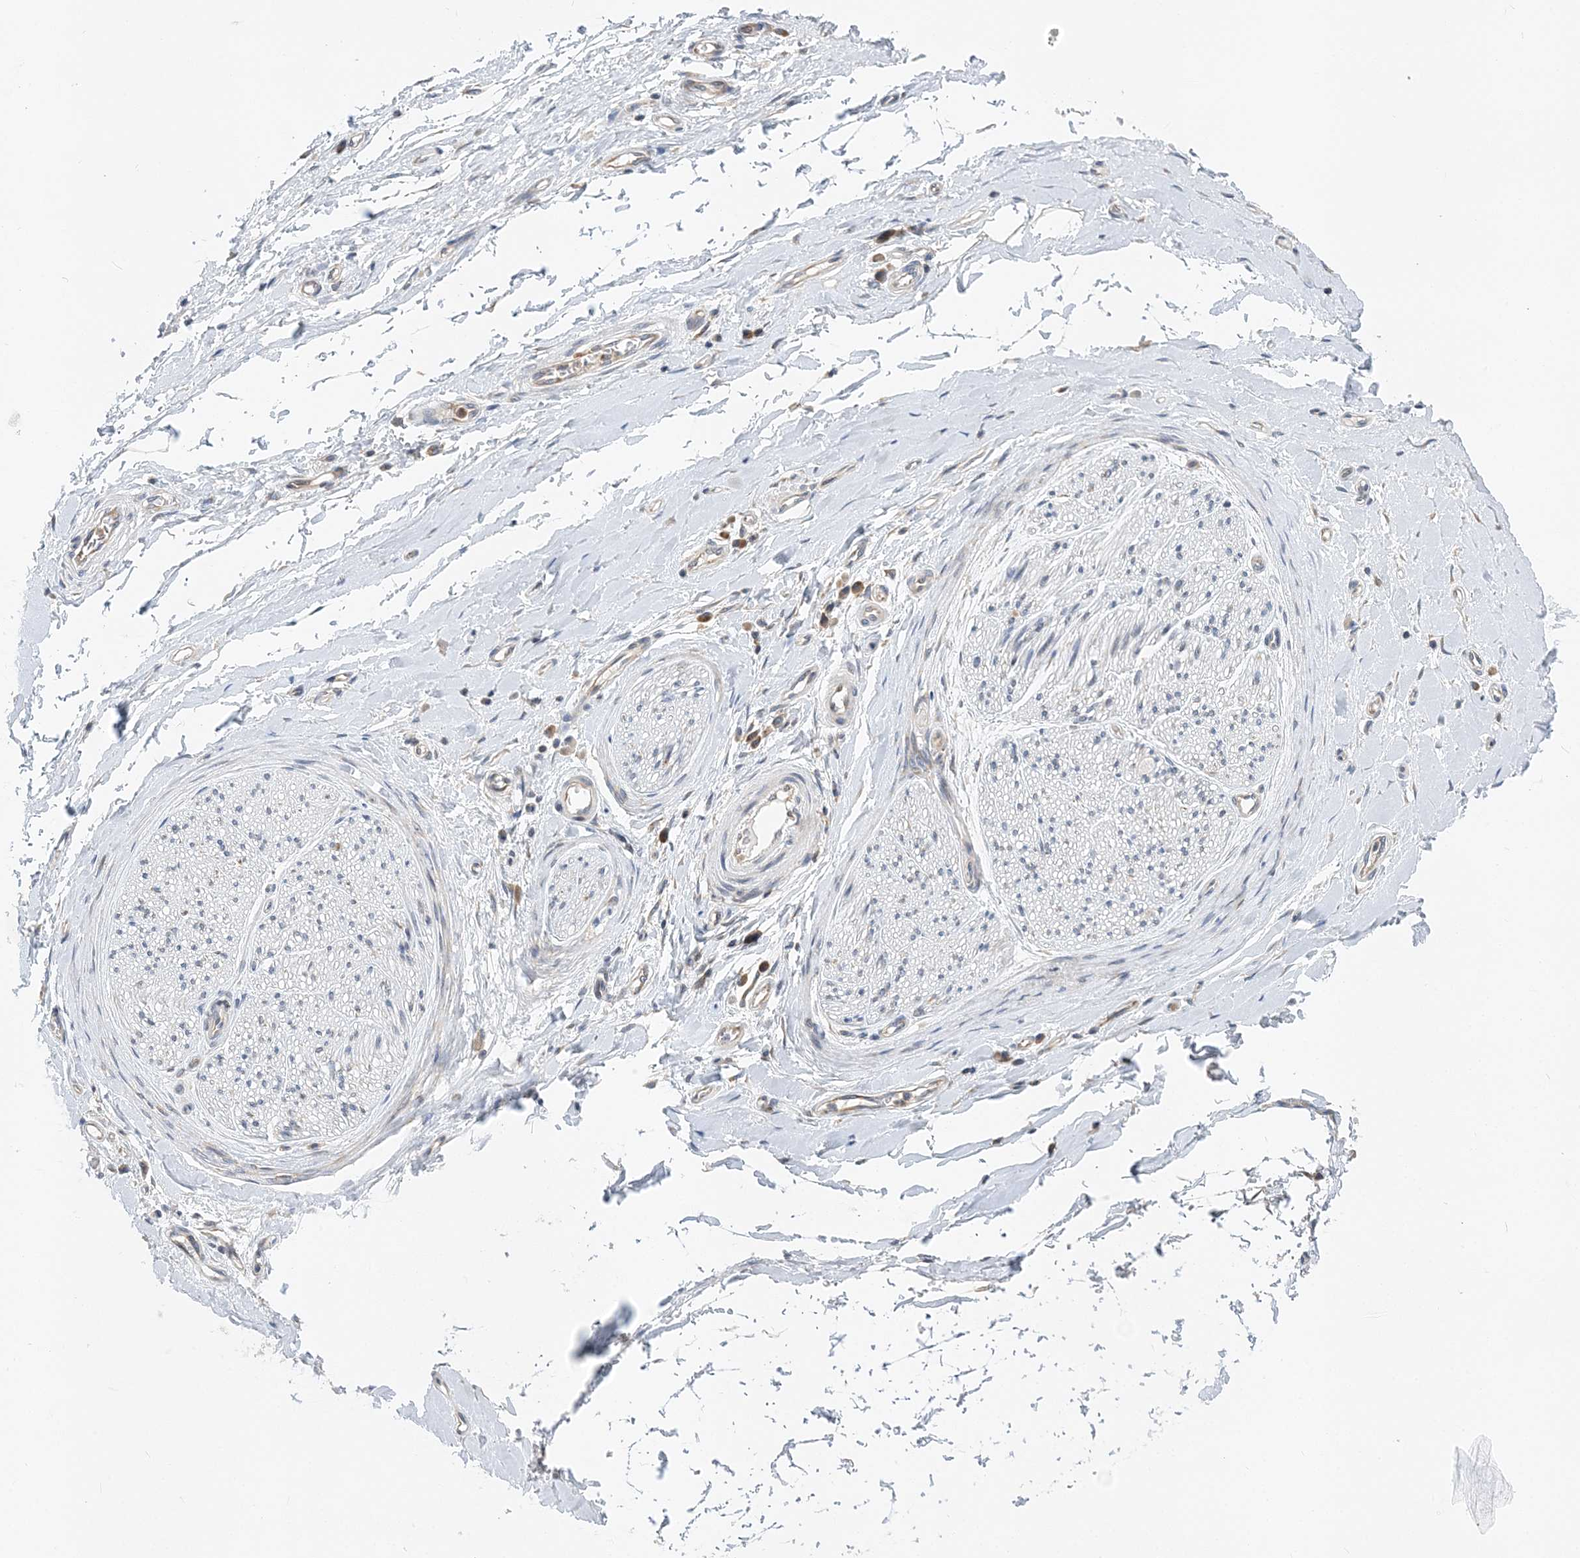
{"staining": {"intensity": "negative", "quantity": "none", "location": "none"}, "tissue": "adipose tissue", "cell_type": "Adipocytes", "image_type": "normal", "snomed": [{"axis": "morphology", "description": "Normal tissue, NOS"}, {"axis": "morphology", "description": "Adenocarcinoma, NOS"}, {"axis": "topography", "description": "Stomach, upper"}, {"axis": "topography", "description": "Peripheral nerve tissue"}], "caption": "Immunohistochemistry (IHC) image of unremarkable adipose tissue stained for a protein (brown), which shows no staining in adipocytes. (Brightfield microscopy of DAB (3,3'-diaminobenzidine) immunohistochemistry at high magnification).", "gene": "LARP4B", "patient": {"sex": "male", "age": 62}}